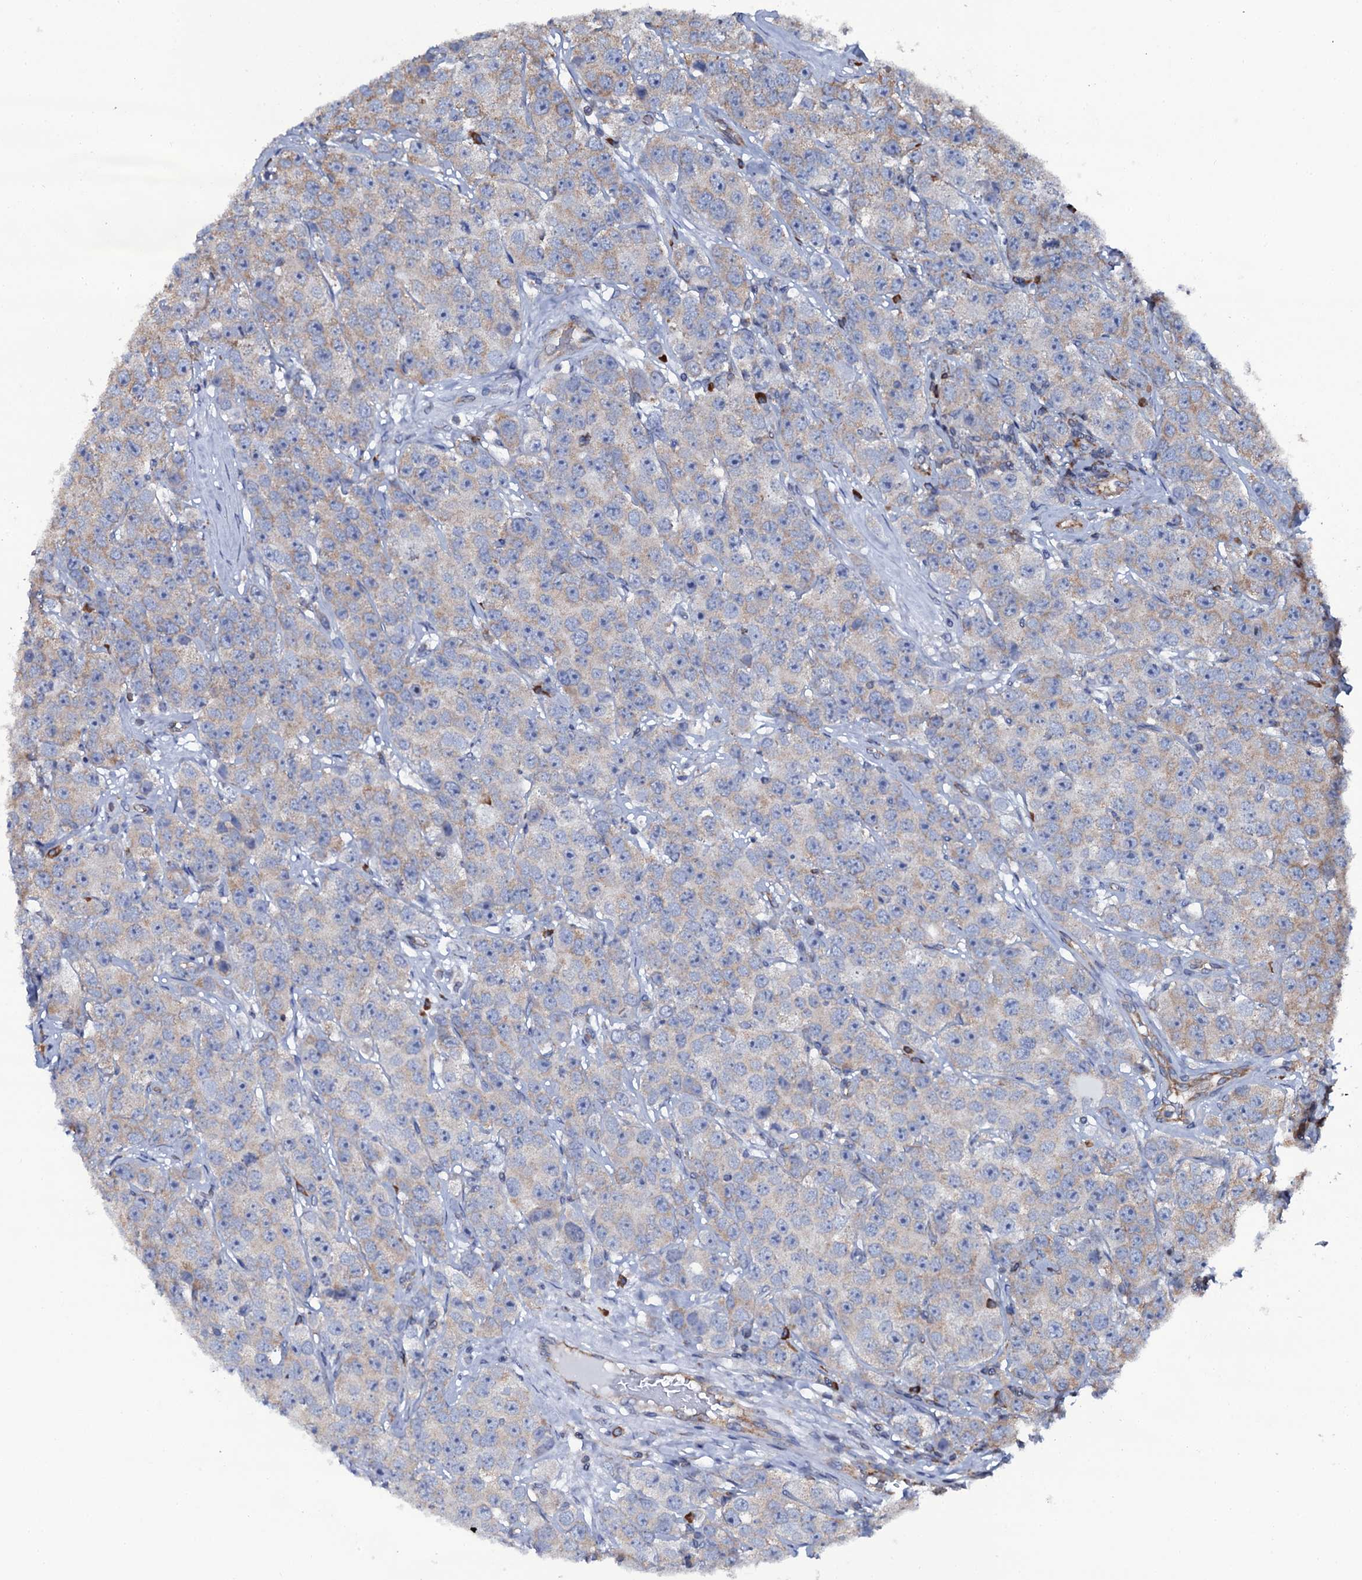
{"staining": {"intensity": "weak", "quantity": "<25%", "location": "cytoplasmic/membranous"}, "tissue": "testis cancer", "cell_type": "Tumor cells", "image_type": "cancer", "snomed": [{"axis": "morphology", "description": "Seminoma, NOS"}, {"axis": "topography", "description": "Testis"}], "caption": "Protein analysis of testis cancer exhibits no significant positivity in tumor cells.", "gene": "SPTY2D1", "patient": {"sex": "male", "age": 28}}